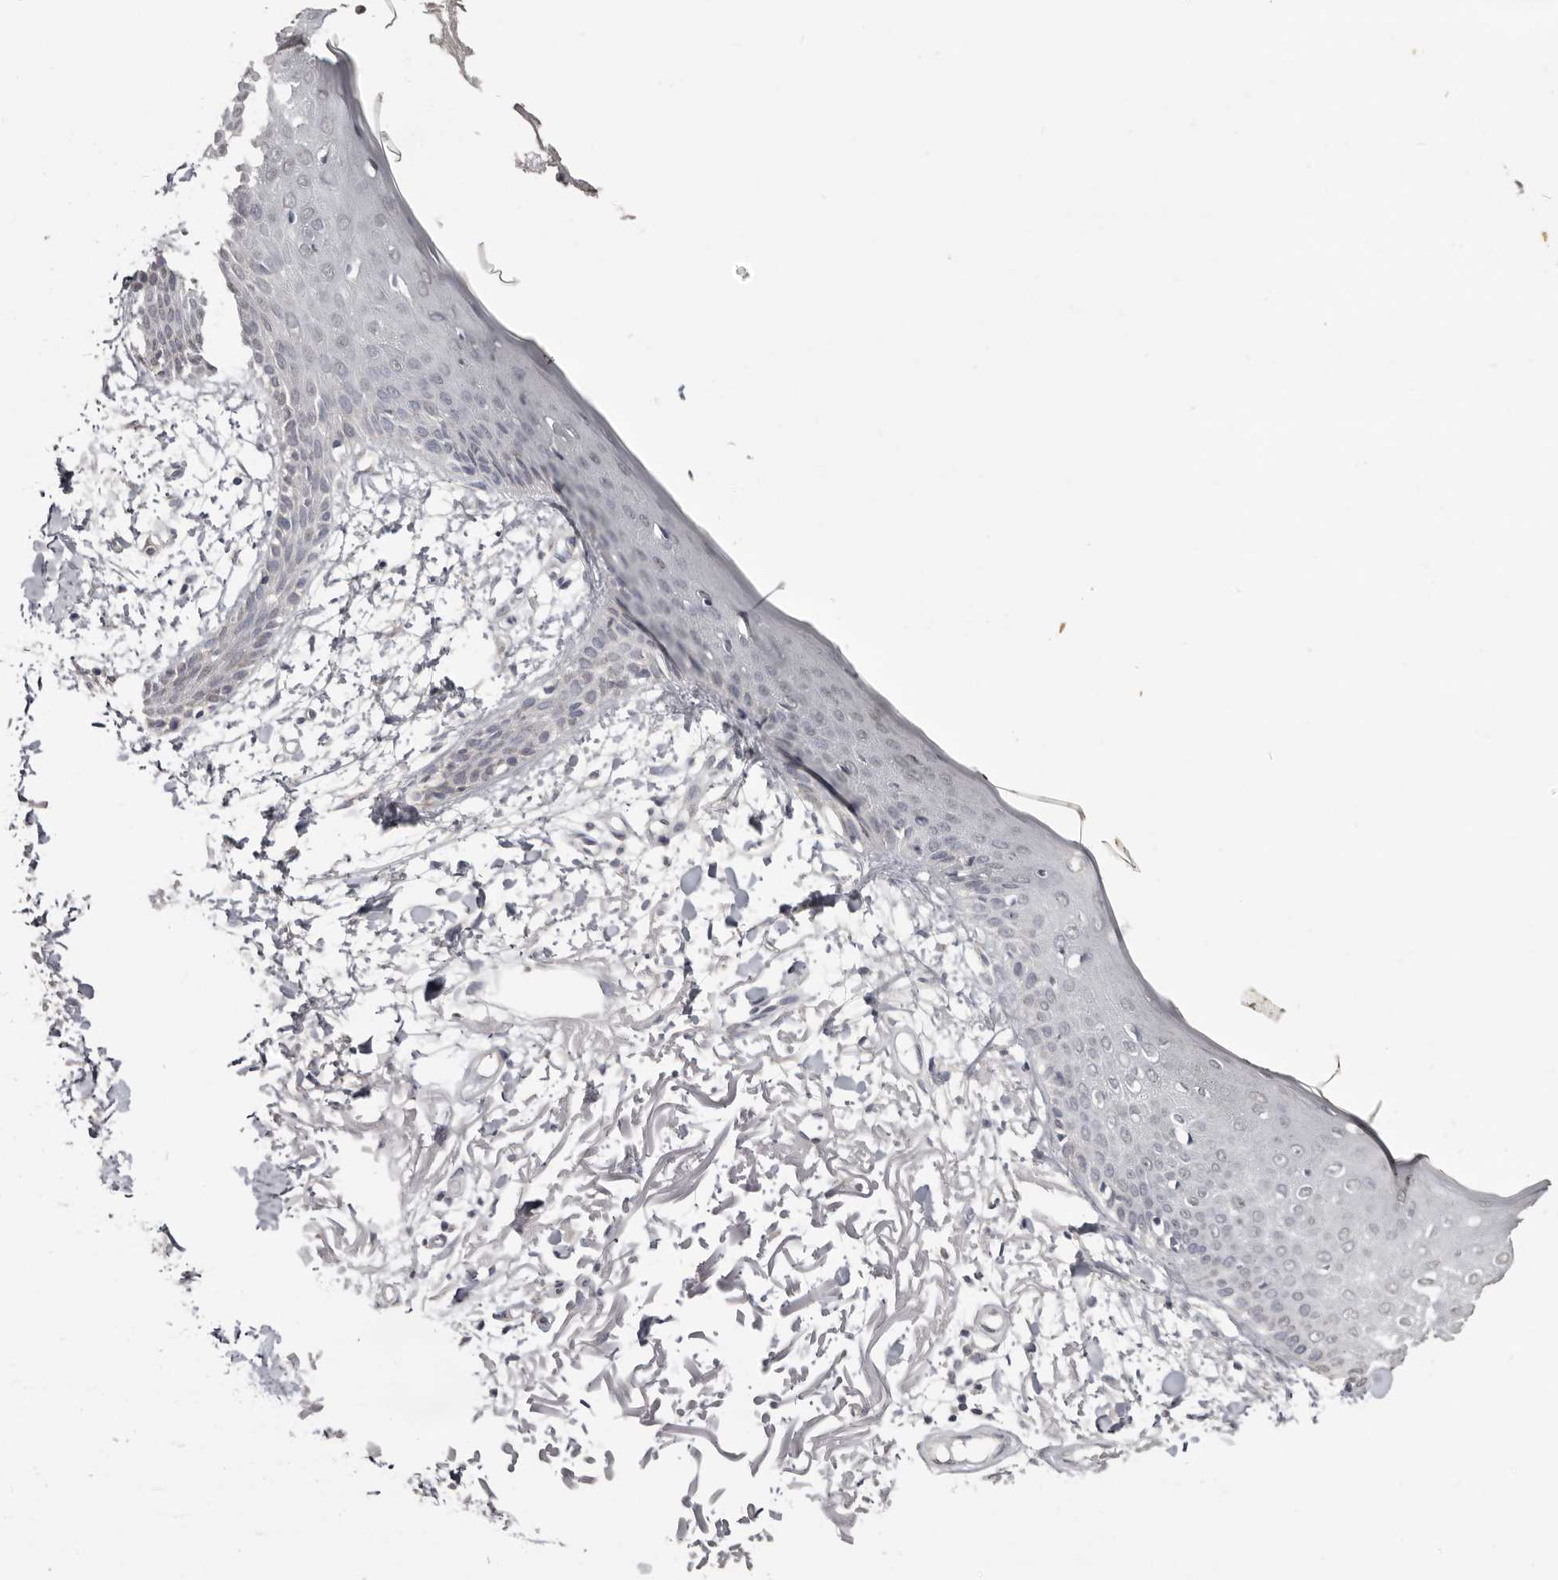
{"staining": {"intensity": "negative", "quantity": "none", "location": "none"}, "tissue": "skin", "cell_type": "Fibroblasts", "image_type": "normal", "snomed": [{"axis": "morphology", "description": "Normal tissue, NOS"}, {"axis": "morphology", "description": "Squamous cell carcinoma, NOS"}, {"axis": "topography", "description": "Skin"}, {"axis": "topography", "description": "Peripheral nerve tissue"}], "caption": "Immunohistochemical staining of benign human skin exhibits no significant staining in fibroblasts.", "gene": "LINGO2", "patient": {"sex": "male", "age": 83}}